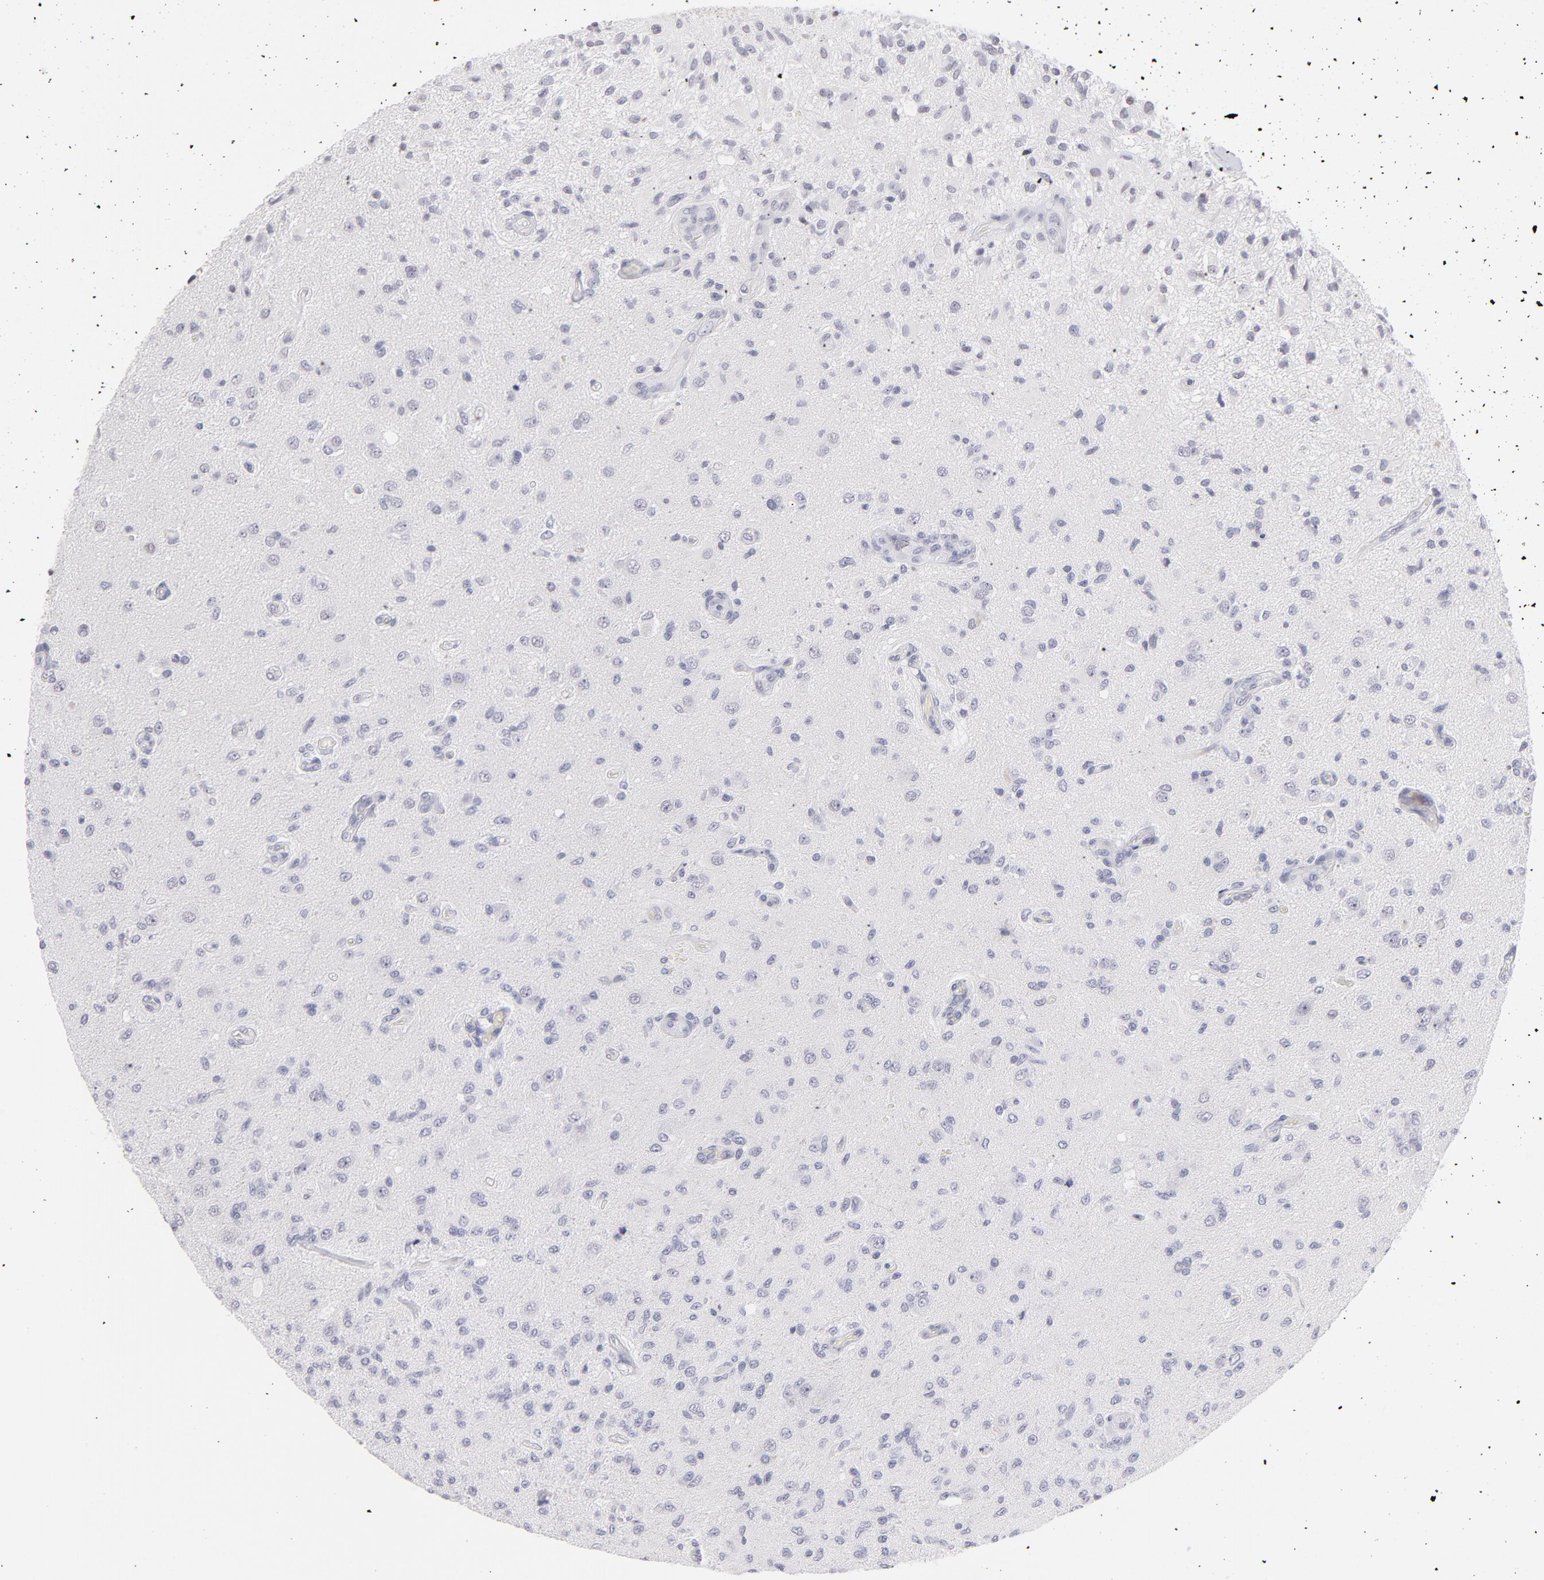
{"staining": {"intensity": "negative", "quantity": "none", "location": "none"}, "tissue": "glioma", "cell_type": "Tumor cells", "image_type": "cancer", "snomed": [{"axis": "morphology", "description": "Normal tissue, NOS"}, {"axis": "morphology", "description": "Glioma, malignant, High grade"}, {"axis": "topography", "description": "Cerebral cortex"}], "caption": "High magnification brightfield microscopy of high-grade glioma (malignant) stained with DAB (brown) and counterstained with hematoxylin (blue): tumor cells show no significant staining. (DAB IHC with hematoxylin counter stain).", "gene": "LTB4R", "patient": {"sex": "male", "age": 77}}